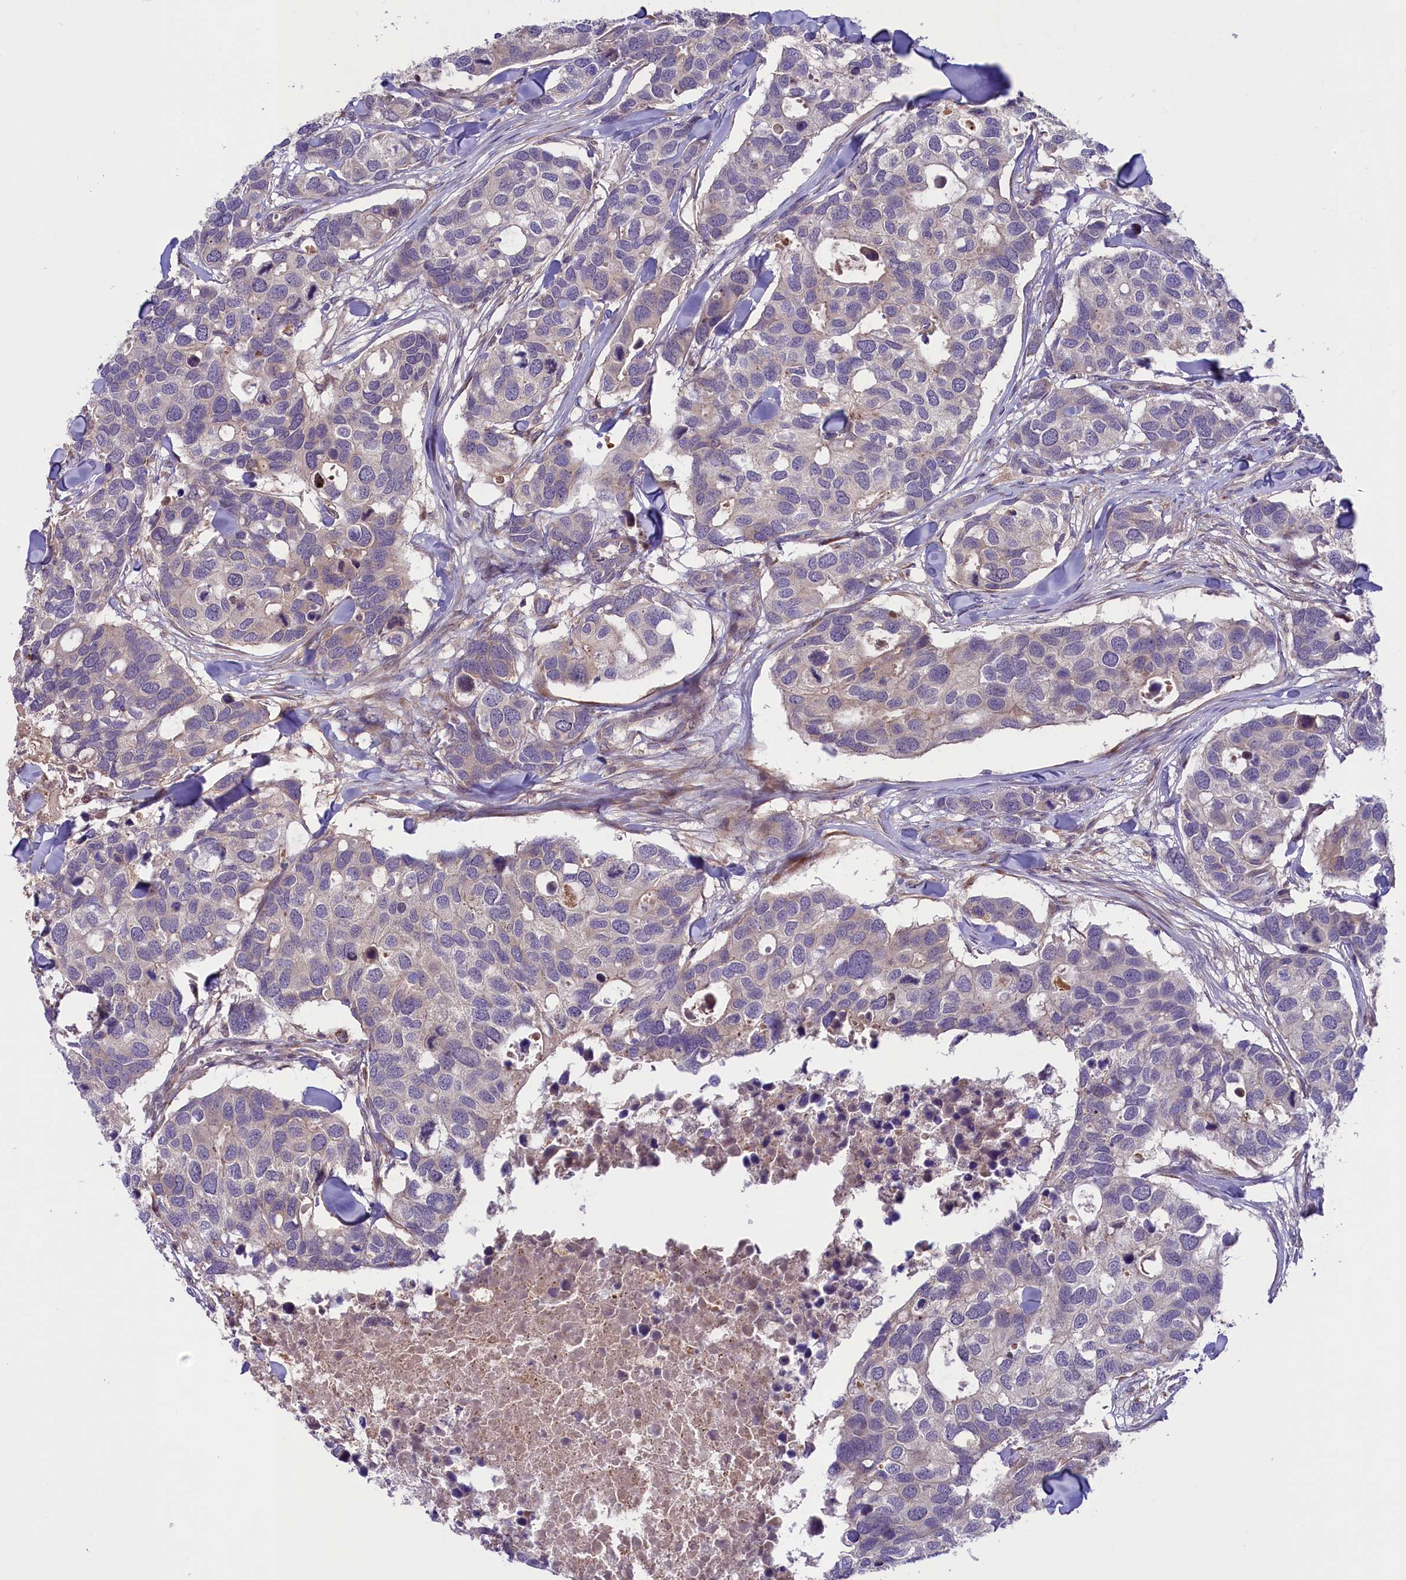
{"staining": {"intensity": "negative", "quantity": "none", "location": "none"}, "tissue": "breast cancer", "cell_type": "Tumor cells", "image_type": "cancer", "snomed": [{"axis": "morphology", "description": "Duct carcinoma"}, {"axis": "topography", "description": "Breast"}], "caption": "Tumor cells are negative for brown protein staining in breast intraductal carcinoma.", "gene": "COG8", "patient": {"sex": "female", "age": 83}}